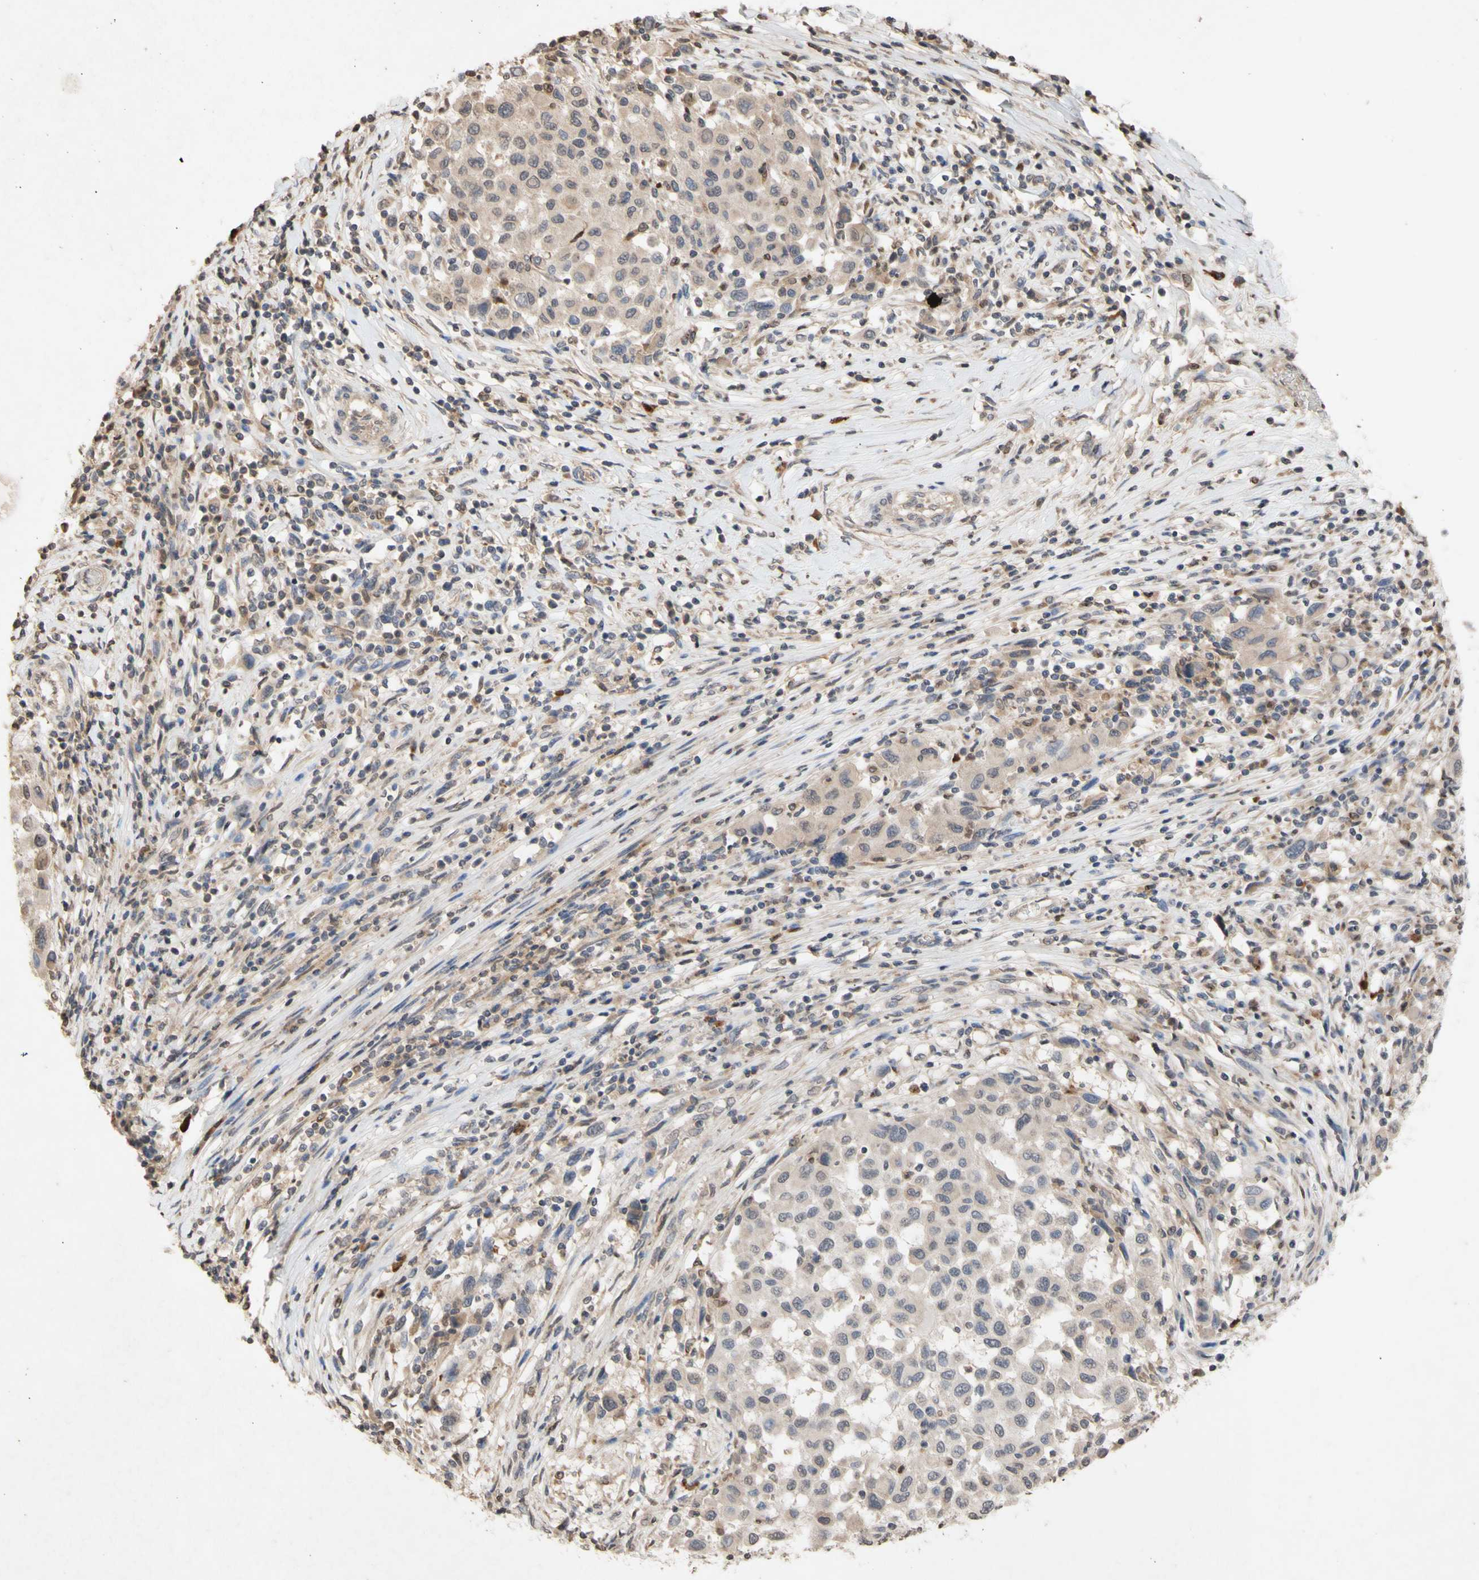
{"staining": {"intensity": "weak", "quantity": ">75%", "location": "cytoplasmic/membranous"}, "tissue": "melanoma", "cell_type": "Tumor cells", "image_type": "cancer", "snomed": [{"axis": "morphology", "description": "Malignant melanoma, Metastatic site"}, {"axis": "topography", "description": "Lymph node"}], "caption": "A micrograph of melanoma stained for a protein exhibits weak cytoplasmic/membranous brown staining in tumor cells.", "gene": "NECTIN3", "patient": {"sex": "male", "age": 61}}